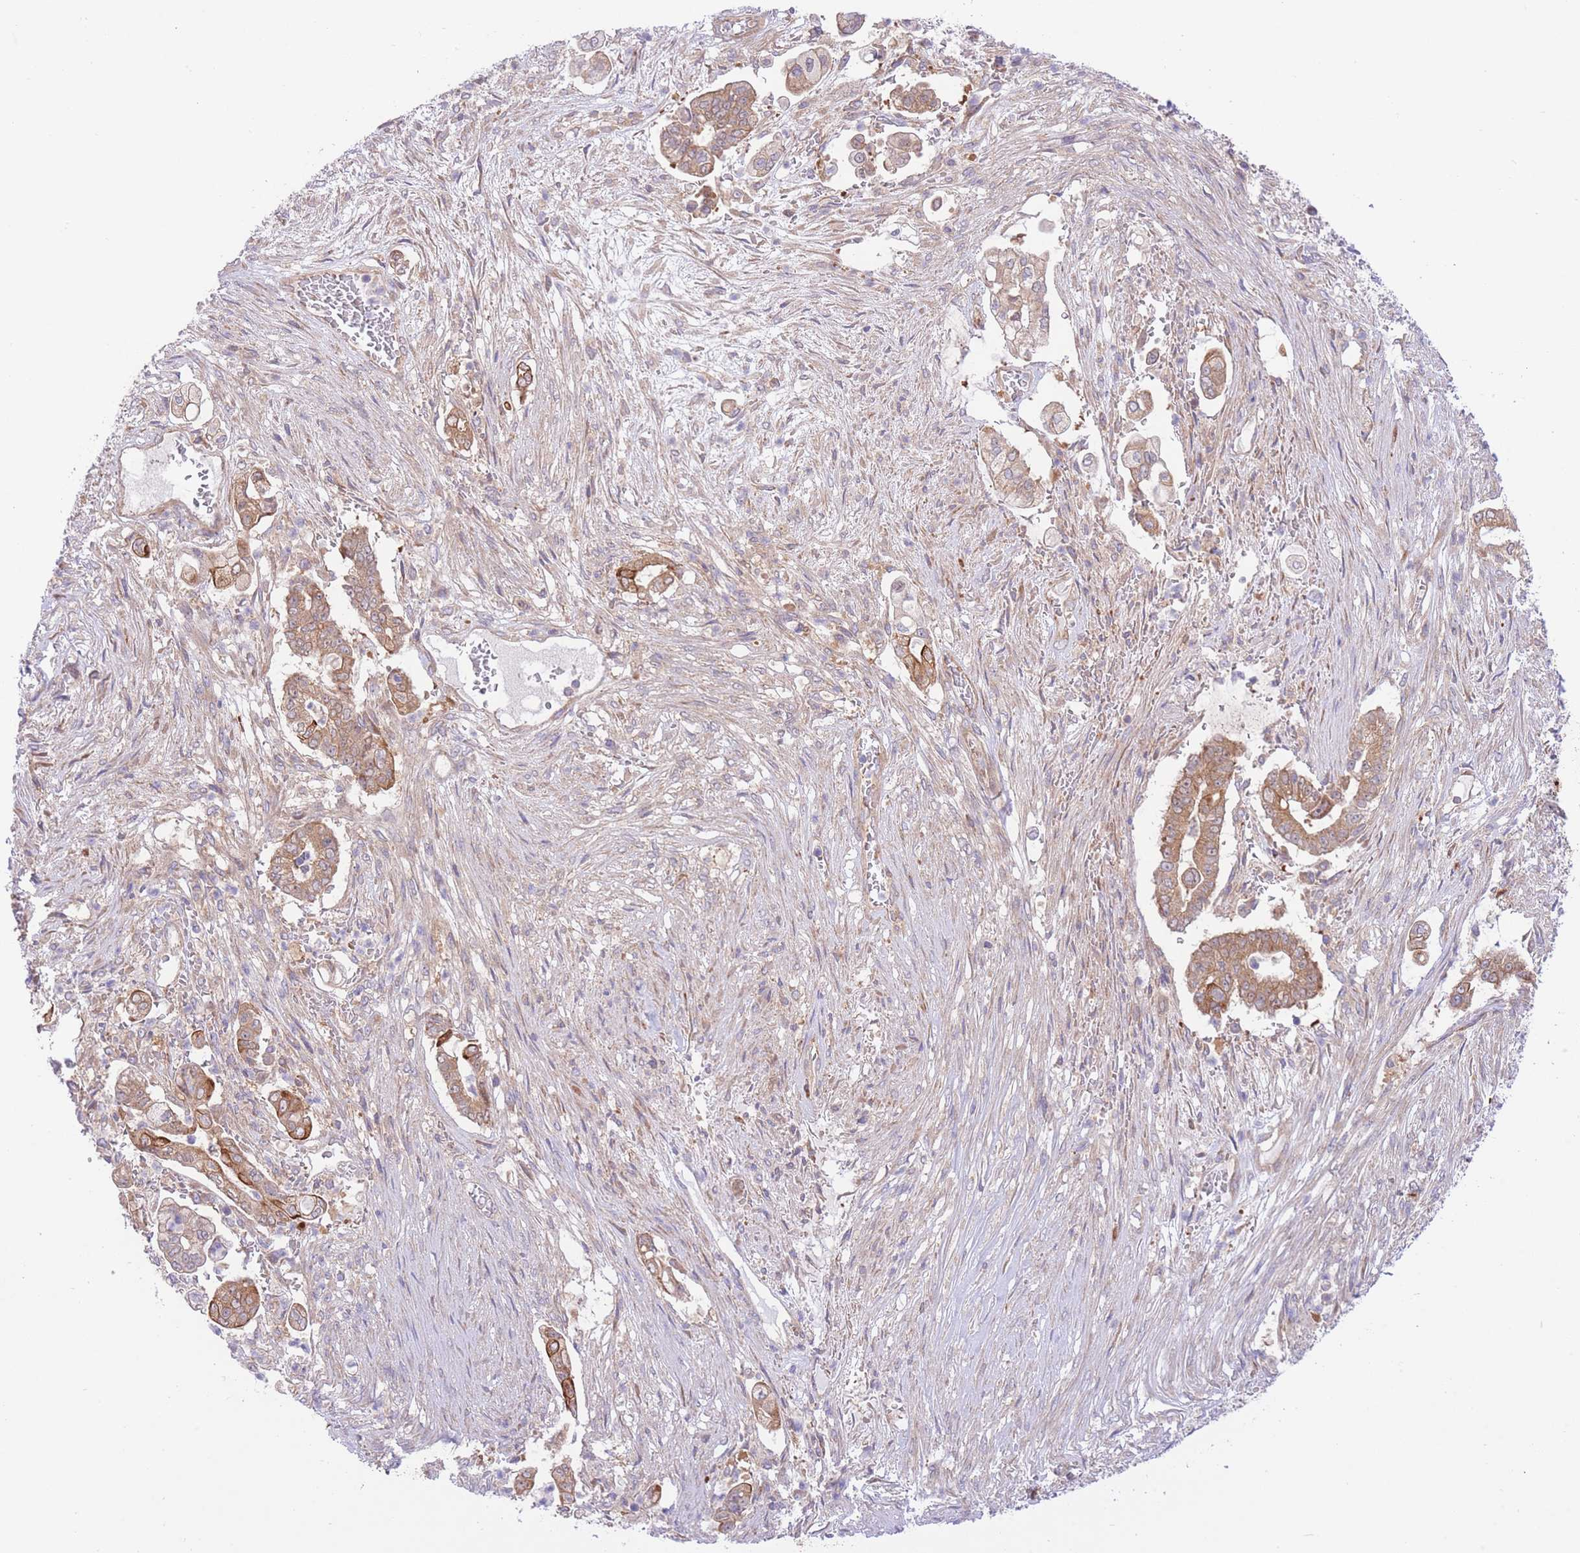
{"staining": {"intensity": "moderate", "quantity": ">75%", "location": "cytoplasmic/membranous"}, "tissue": "pancreatic cancer", "cell_type": "Tumor cells", "image_type": "cancer", "snomed": [{"axis": "morphology", "description": "Adenocarcinoma, NOS"}, {"axis": "topography", "description": "Pancreas"}], "caption": "A high-resolution micrograph shows IHC staining of pancreatic cancer (adenocarcinoma), which exhibits moderate cytoplasmic/membranous expression in approximately >75% of tumor cells.", "gene": "CHAC1", "patient": {"sex": "female", "age": 69}}